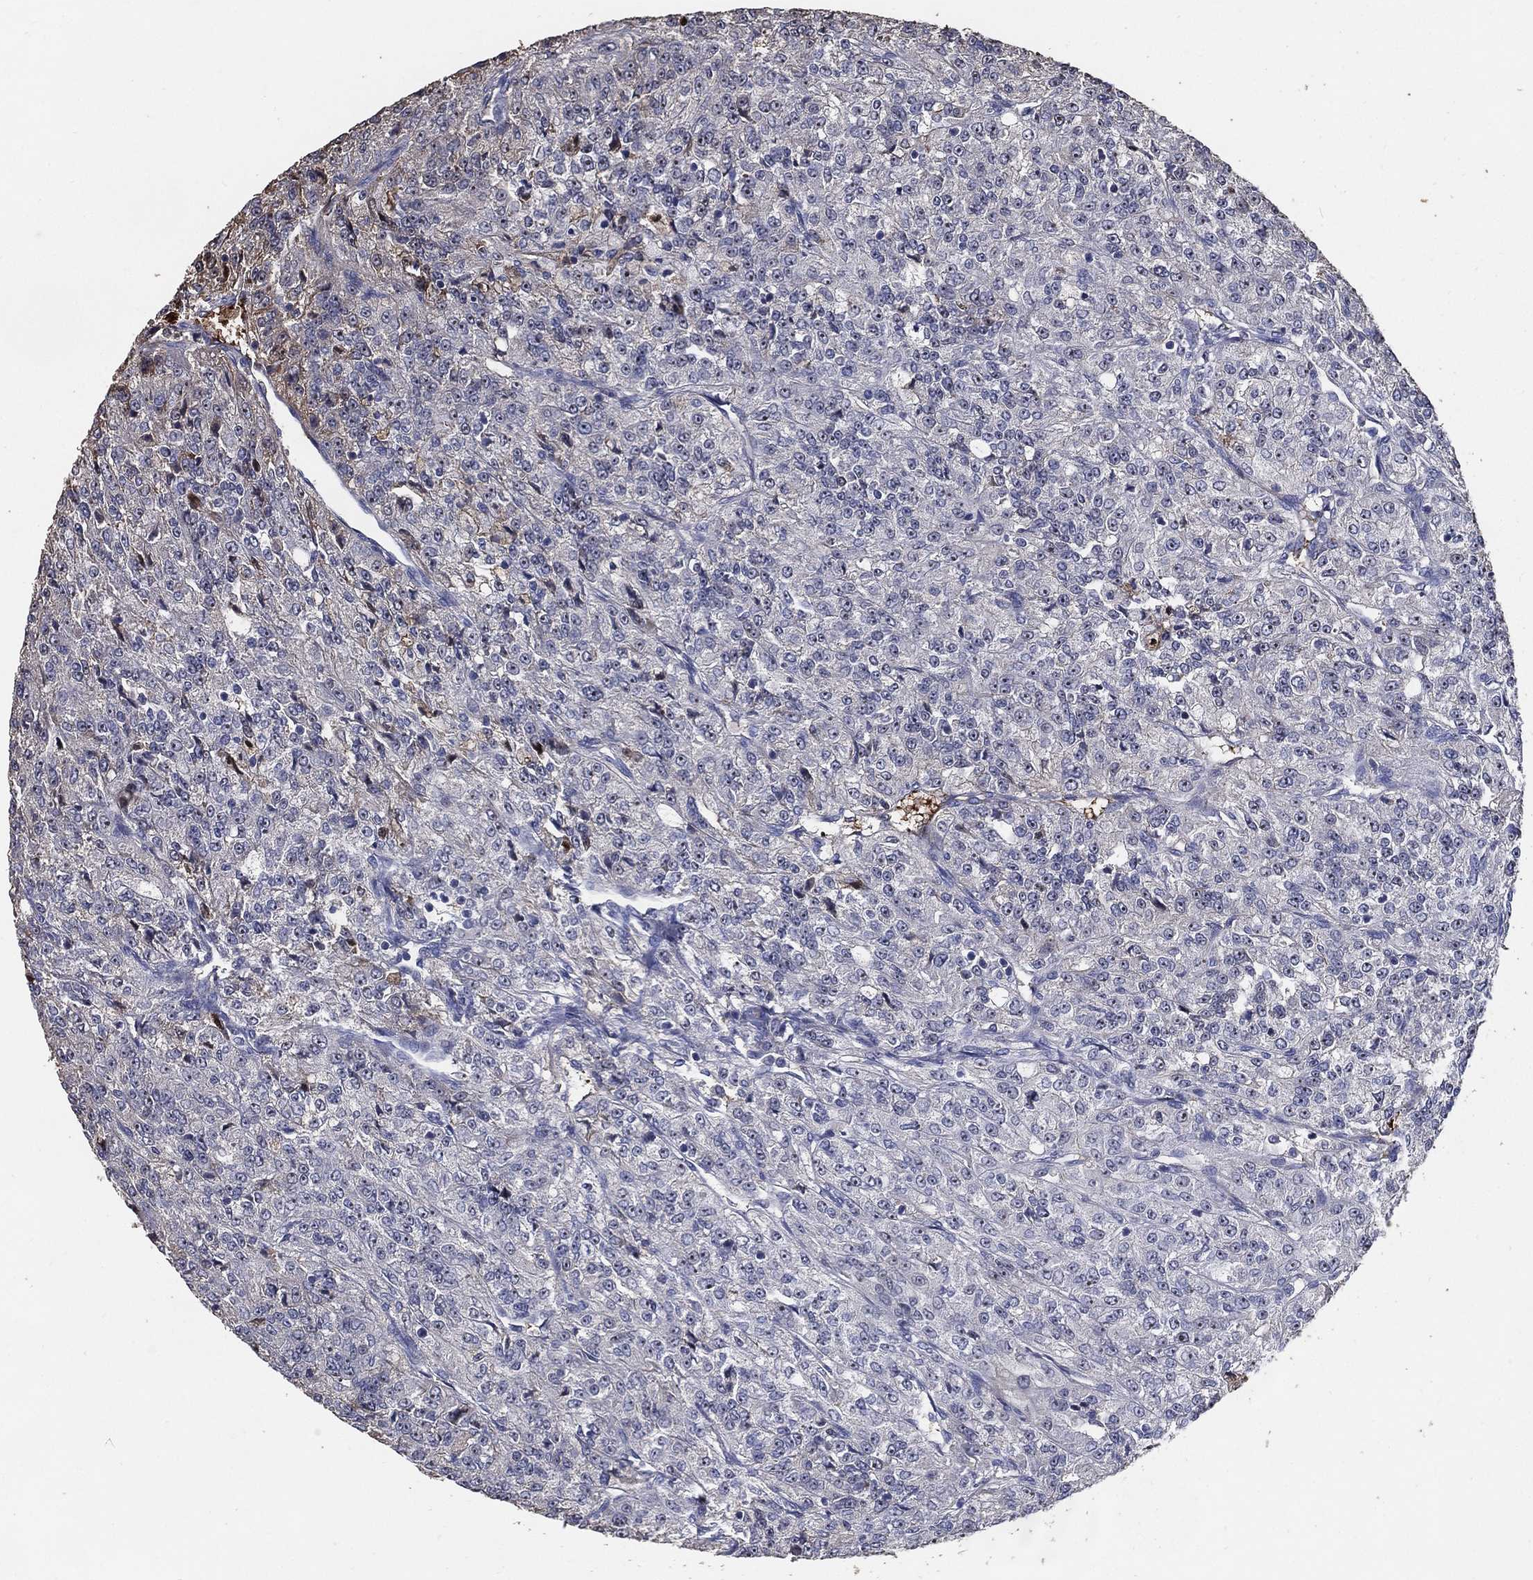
{"staining": {"intensity": "negative", "quantity": "none", "location": "none"}, "tissue": "renal cancer", "cell_type": "Tumor cells", "image_type": "cancer", "snomed": [{"axis": "morphology", "description": "Adenocarcinoma, NOS"}, {"axis": "topography", "description": "Kidney"}], "caption": "Tumor cells are negative for protein expression in human renal cancer (adenocarcinoma).", "gene": "EFNA1", "patient": {"sex": "female", "age": 63}}